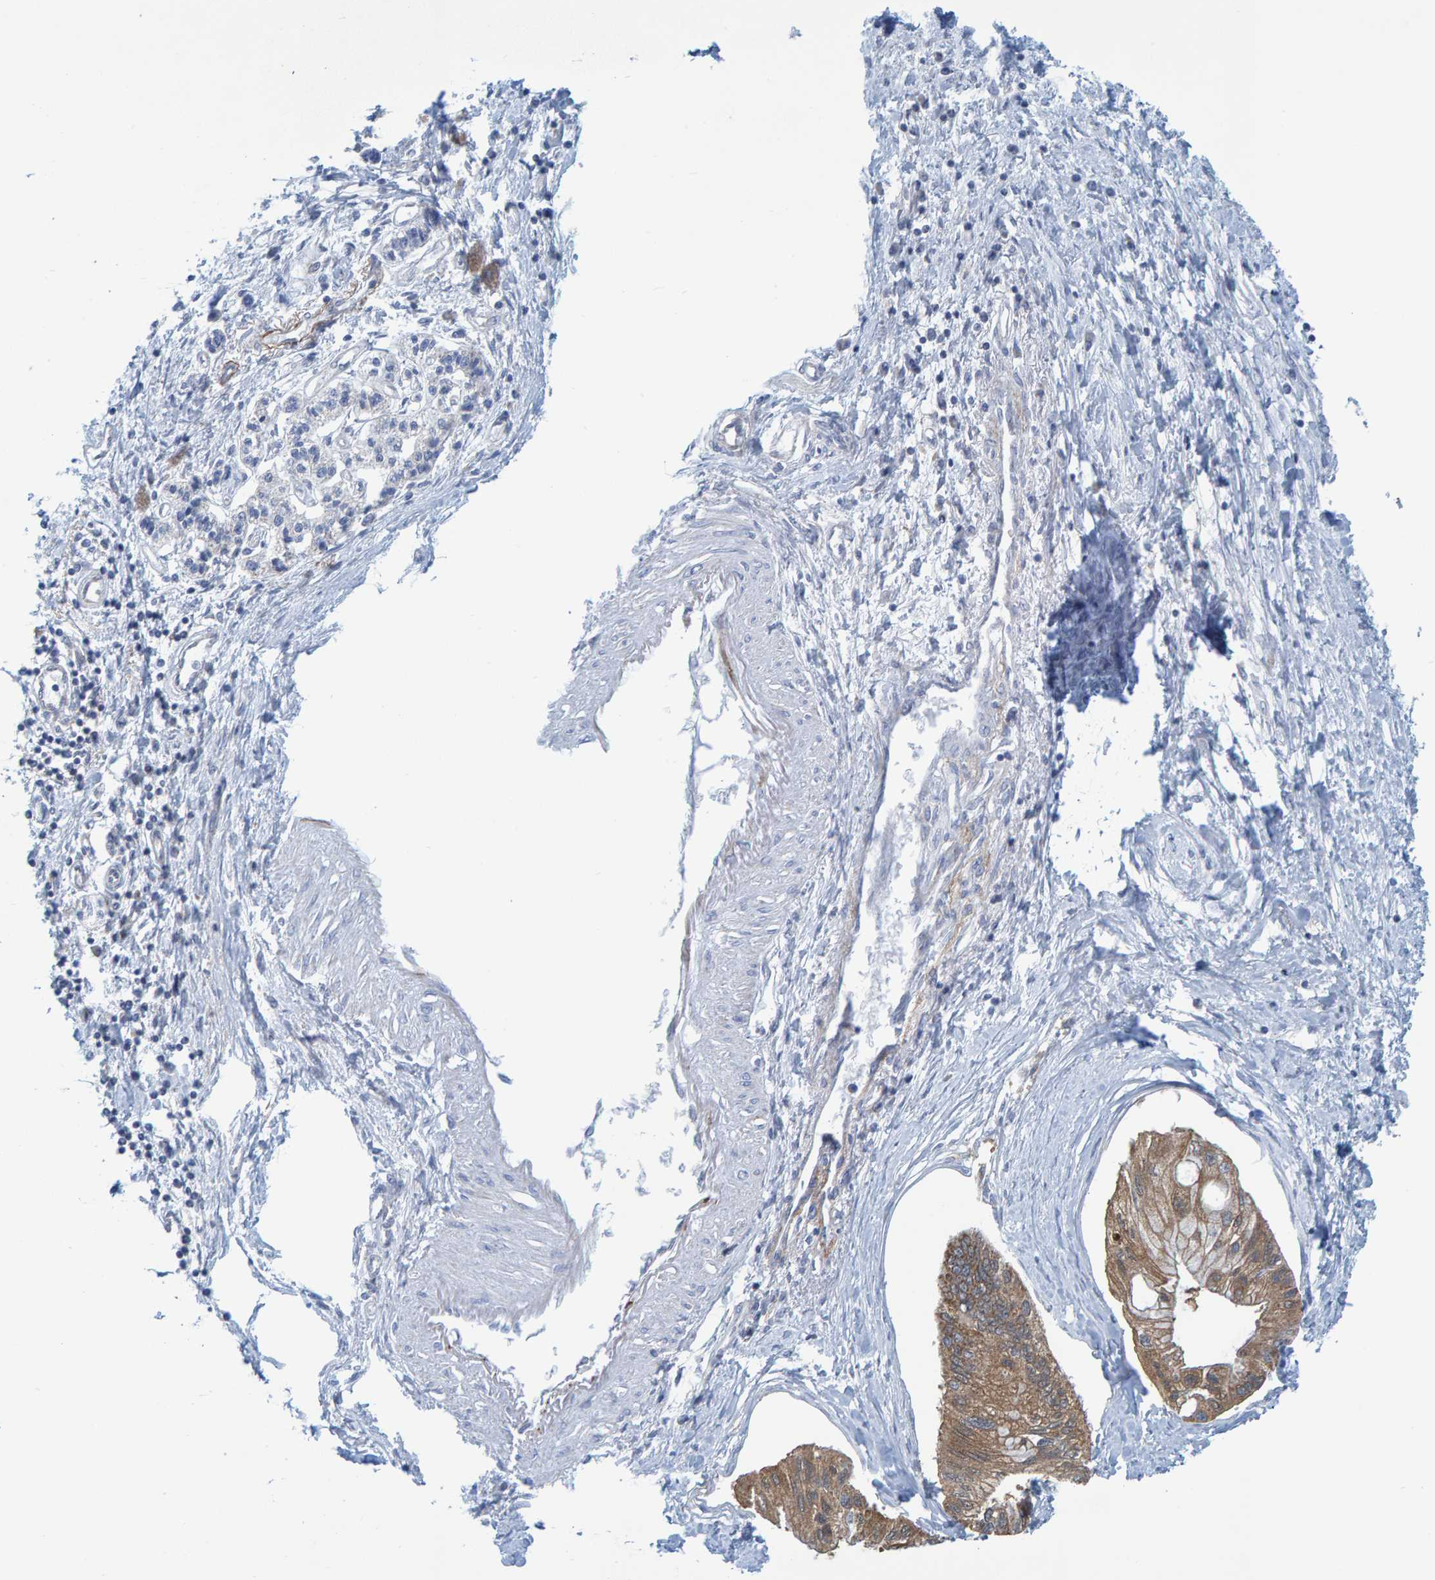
{"staining": {"intensity": "moderate", "quantity": ">75%", "location": "cytoplasmic/membranous"}, "tissue": "pancreatic cancer", "cell_type": "Tumor cells", "image_type": "cancer", "snomed": [{"axis": "morphology", "description": "Adenocarcinoma, NOS"}, {"axis": "topography", "description": "Pancreas"}], "caption": "DAB immunohistochemical staining of human pancreatic cancer (adenocarcinoma) displays moderate cytoplasmic/membranous protein positivity in about >75% of tumor cells.", "gene": "MRPS7", "patient": {"sex": "female", "age": 77}}